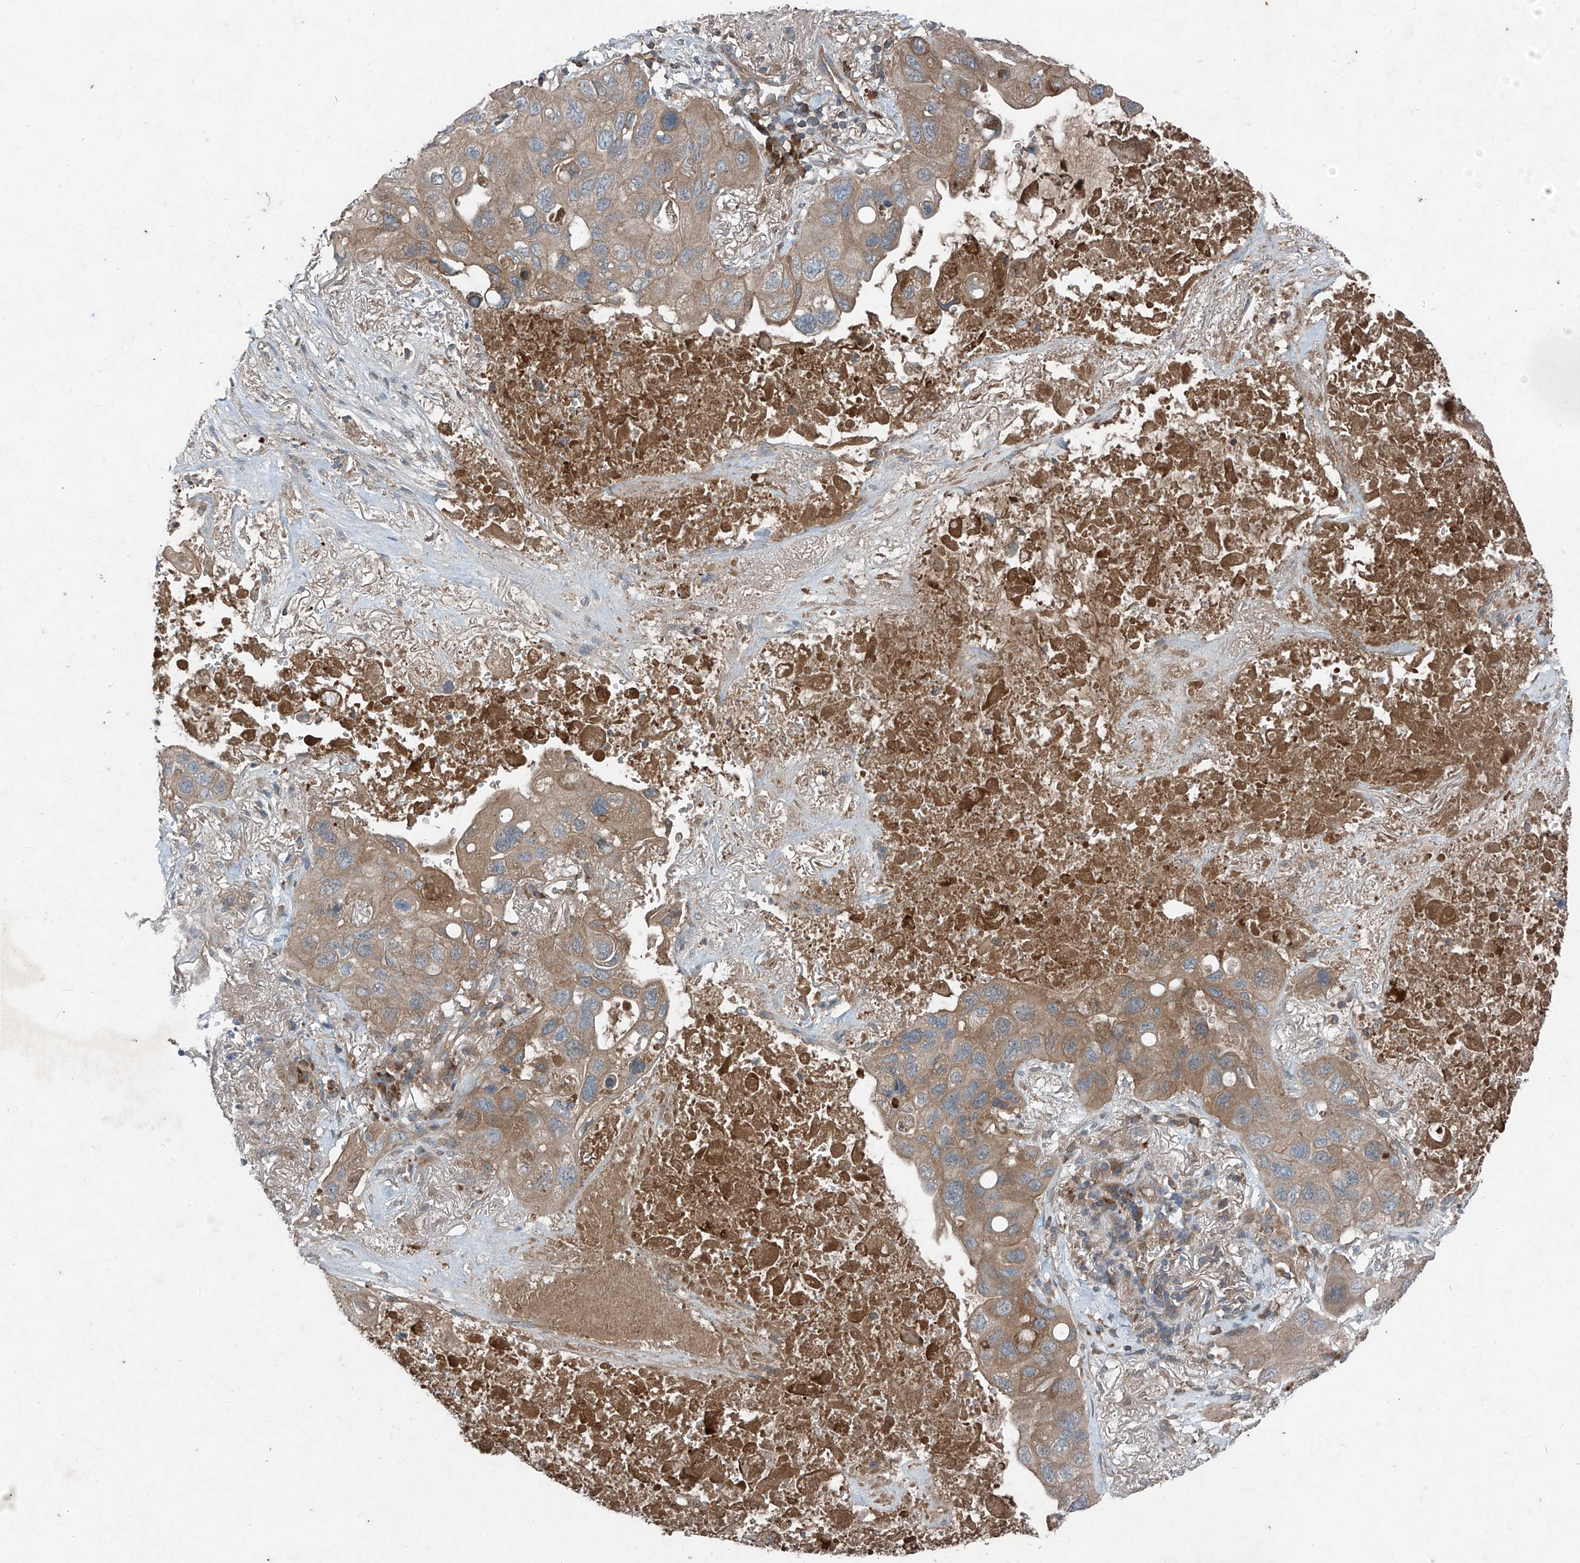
{"staining": {"intensity": "moderate", "quantity": "25%-75%", "location": "cytoplasmic/membranous"}, "tissue": "lung cancer", "cell_type": "Tumor cells", "image_type": "cancer", "snomed": [{"axis": "morphology", "description": "Squamous cell carcinoma, NOS"}, {"axis": "topography", "description": "Lung"}], "caption": "Immunohistochemistry (IHC) micrograph of human squamous cell carcinoma (lung) stained for a protein (brown), which reveals medium levels of moderate cytoplasmic/membranous staining in about 25%-75% of tumor cells.", "gene": "FOXRED2", "patient": {"sex": "female", "age": 73}}